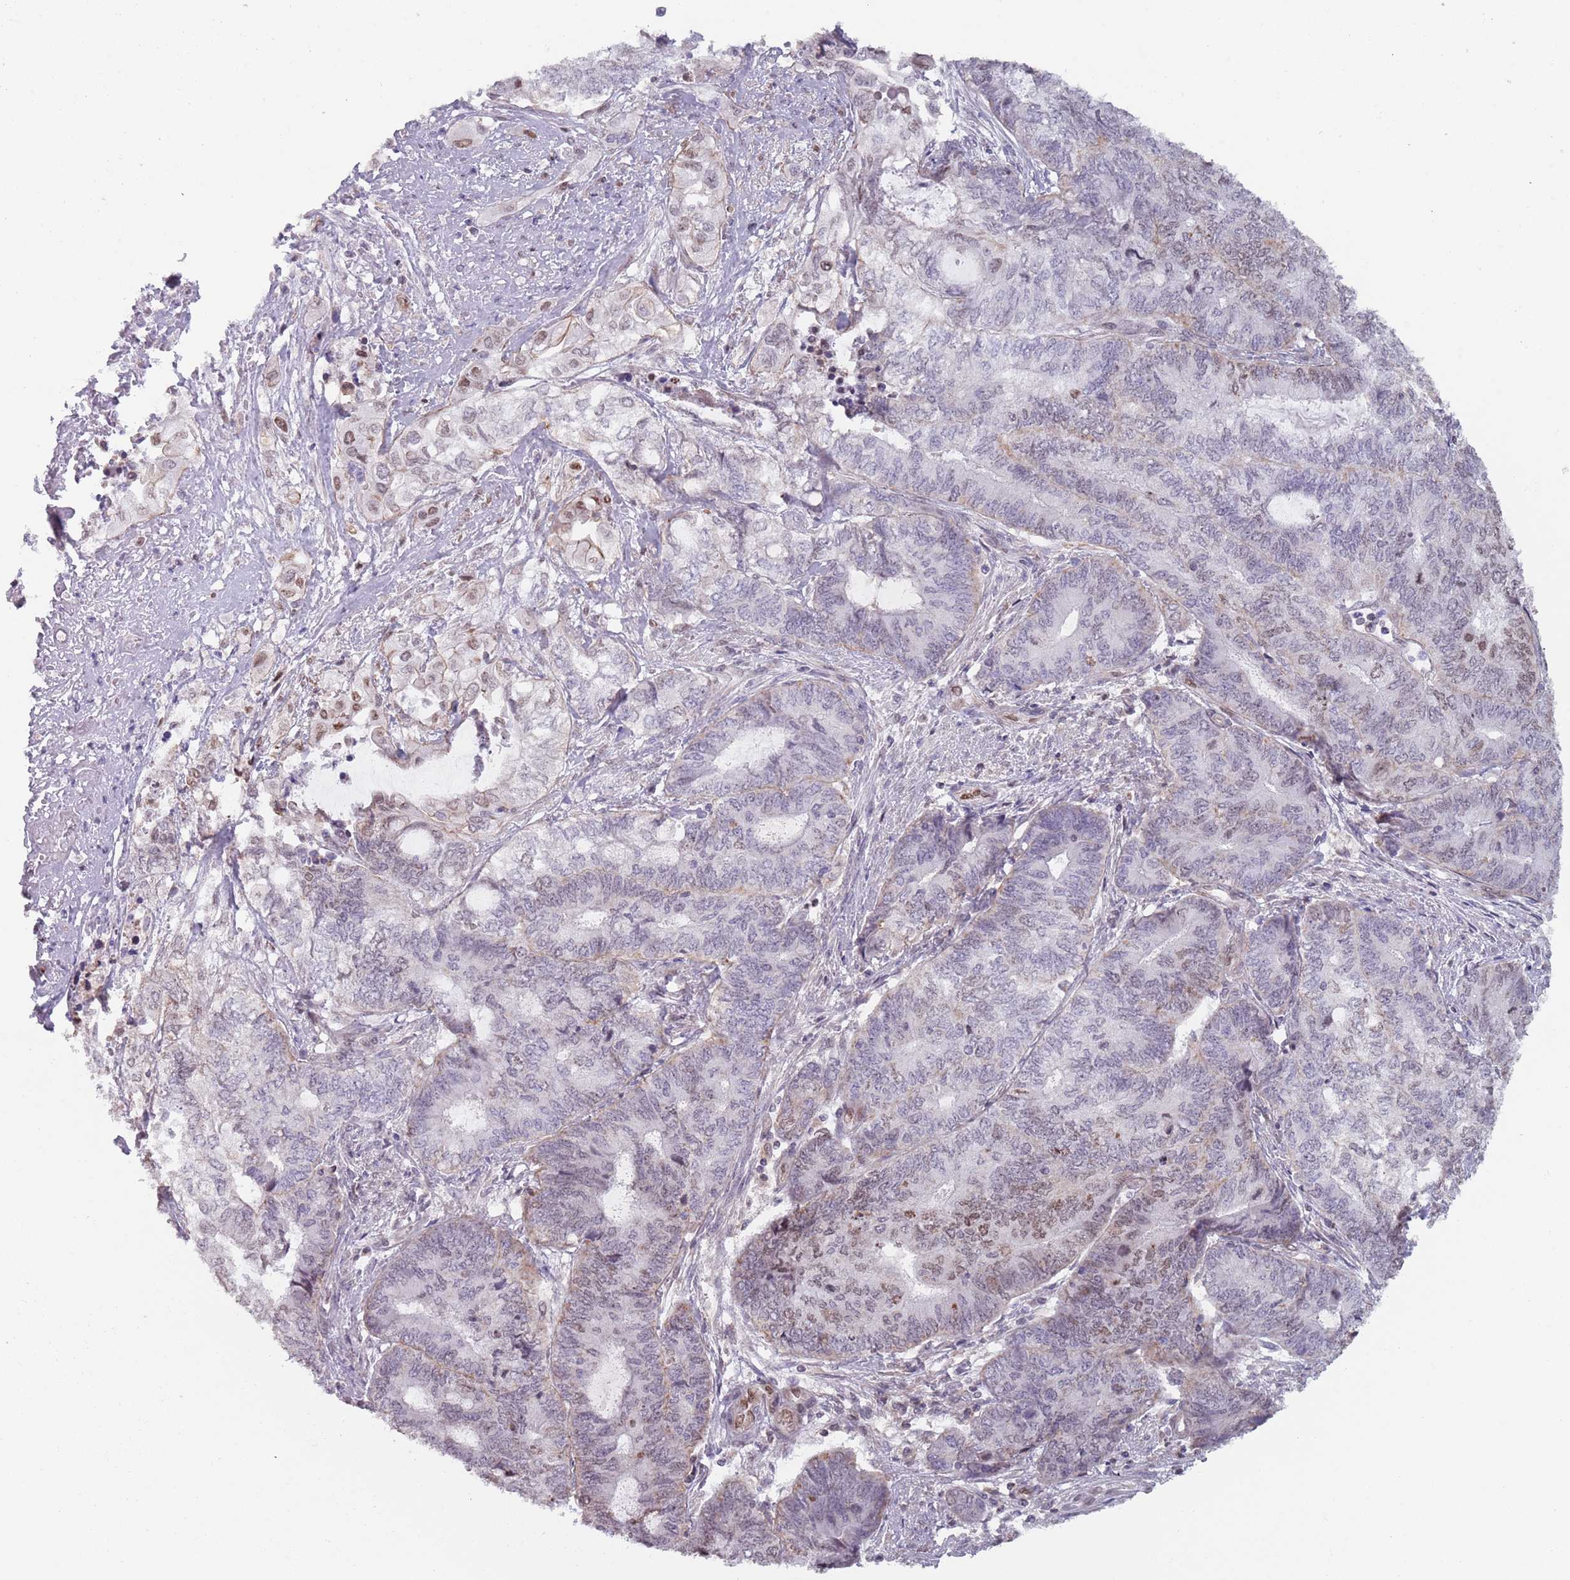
{"staining": {"intensity": "weak", "quantity": "<25%", "location": "nuclear"}, "tissue": "endometrial cancer", "cell_type": "Tumor cells", "image_type": "cancer", "snomed": [{"axis": "morphology", "description": "Adenocarcinoma, NOS"}, {"axis": "topography", "description": "Uterus"}, {"axis": "topography", "description": "Endometrium"}], "caption": "High power microscopy histopathology image of an immunohistochemistry histopathology image of endometrial cancer (adenocarcinoma), revealing no significant positivity in tumor cells.", "gene": "MFSD12", "patient": {"sex": "female", "age": 70}}